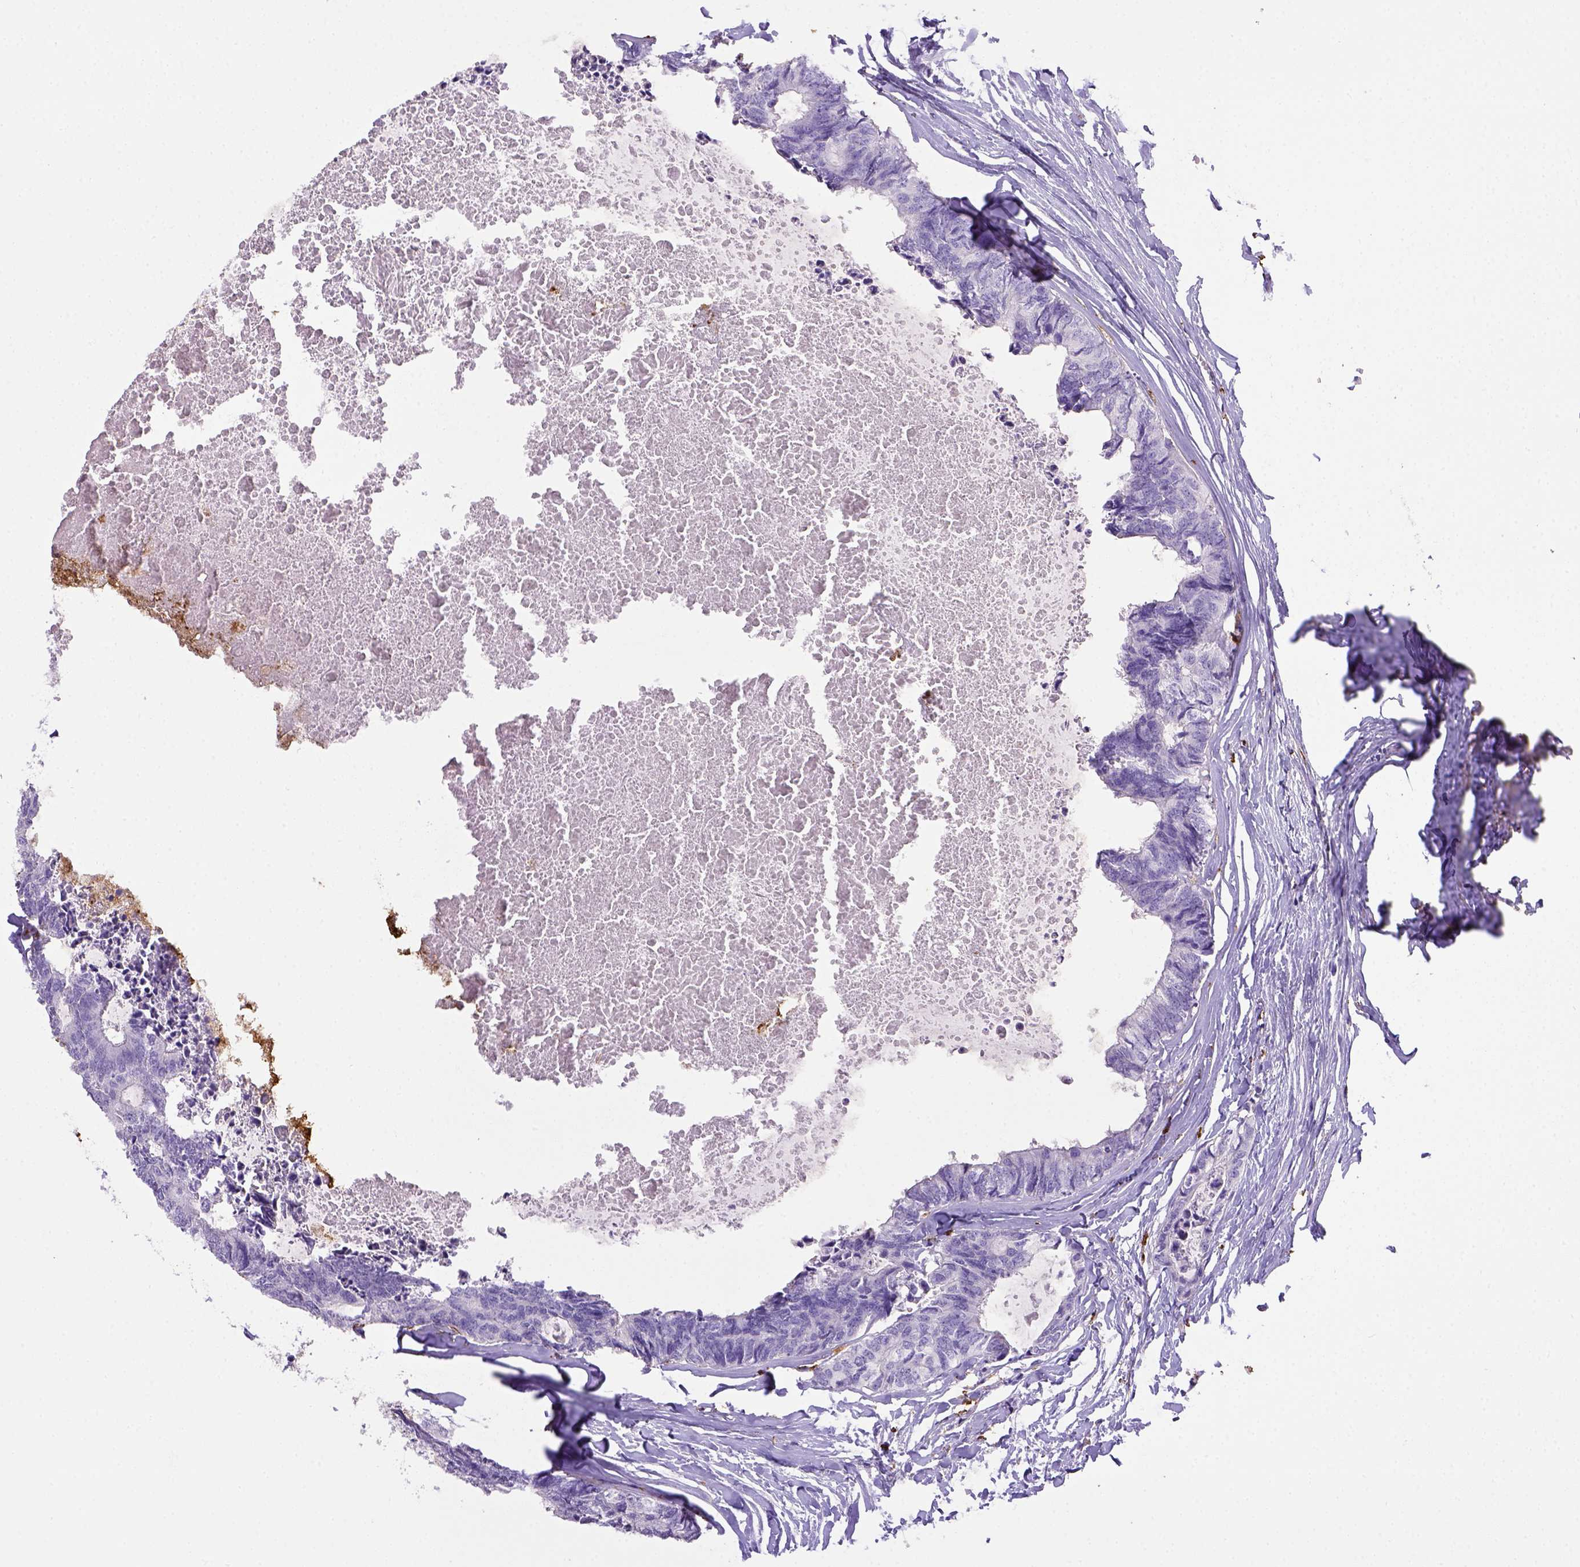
{"staining": {"intensity": "negative", "quantity": "none", "location": "none"}, "tissue": "colorectal cancer", "cell_type": "Tumor cells", "image_type": "cancer", "snomed": [{"axis": "morphology", "description": "Adenocarcinoma, NOS"}, {"axis": "topography", "description": "Colon"}, {"axis": "topography", "description": "Rectum"}], "caption": "IHC micrograph of human colorectal adenocarcinoma stained for a protein (brown), which shows no staining in tumor cells.", "gene": "CD68", "patient": {"sex": "male", "age": 57}}